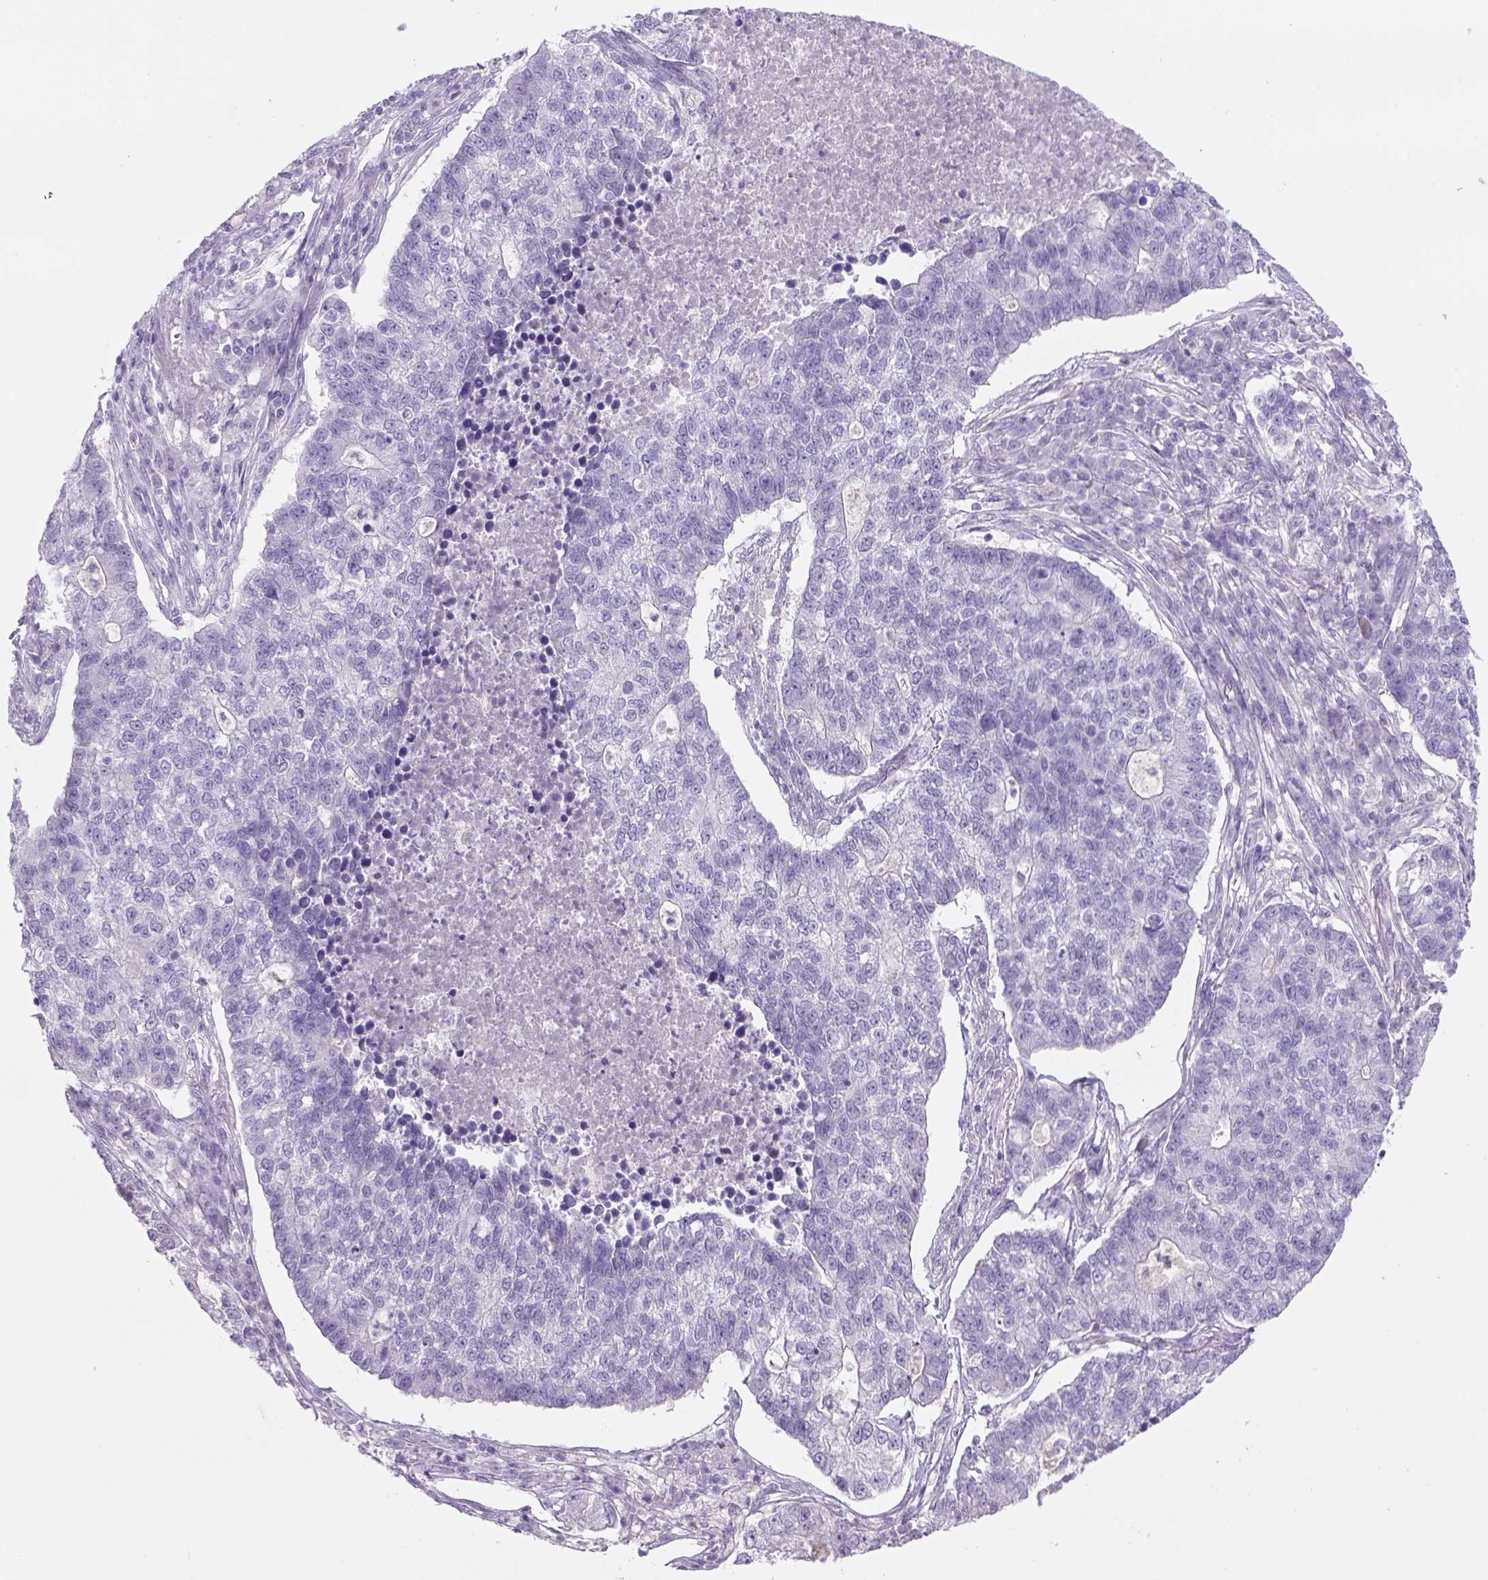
{"staining": {"intensity": "negative", "quantity": "none", "location": "none"}, "tissue": "lung cancer", "cell_type": "Tumor cells", "image_type": "cancer", "snomed": [{"axis": "morphology", "description": "Adenocarcinoma, NOS"}, {"axis": "topography", "description": "Lung"}], "caption": "Immunohistochemical staining of human lung cancer (adenocarcinoma) shows no significant expression in tumor cells. Brightfield microscopy of immunohistochemistry (IHC) stained with DAB (3,3'-diaminobenzidine) (brown) and hematoxylin (blue), captured at high magnification.", "gene": "TENM4", "patient": {"sex": "male", "age": 57}}